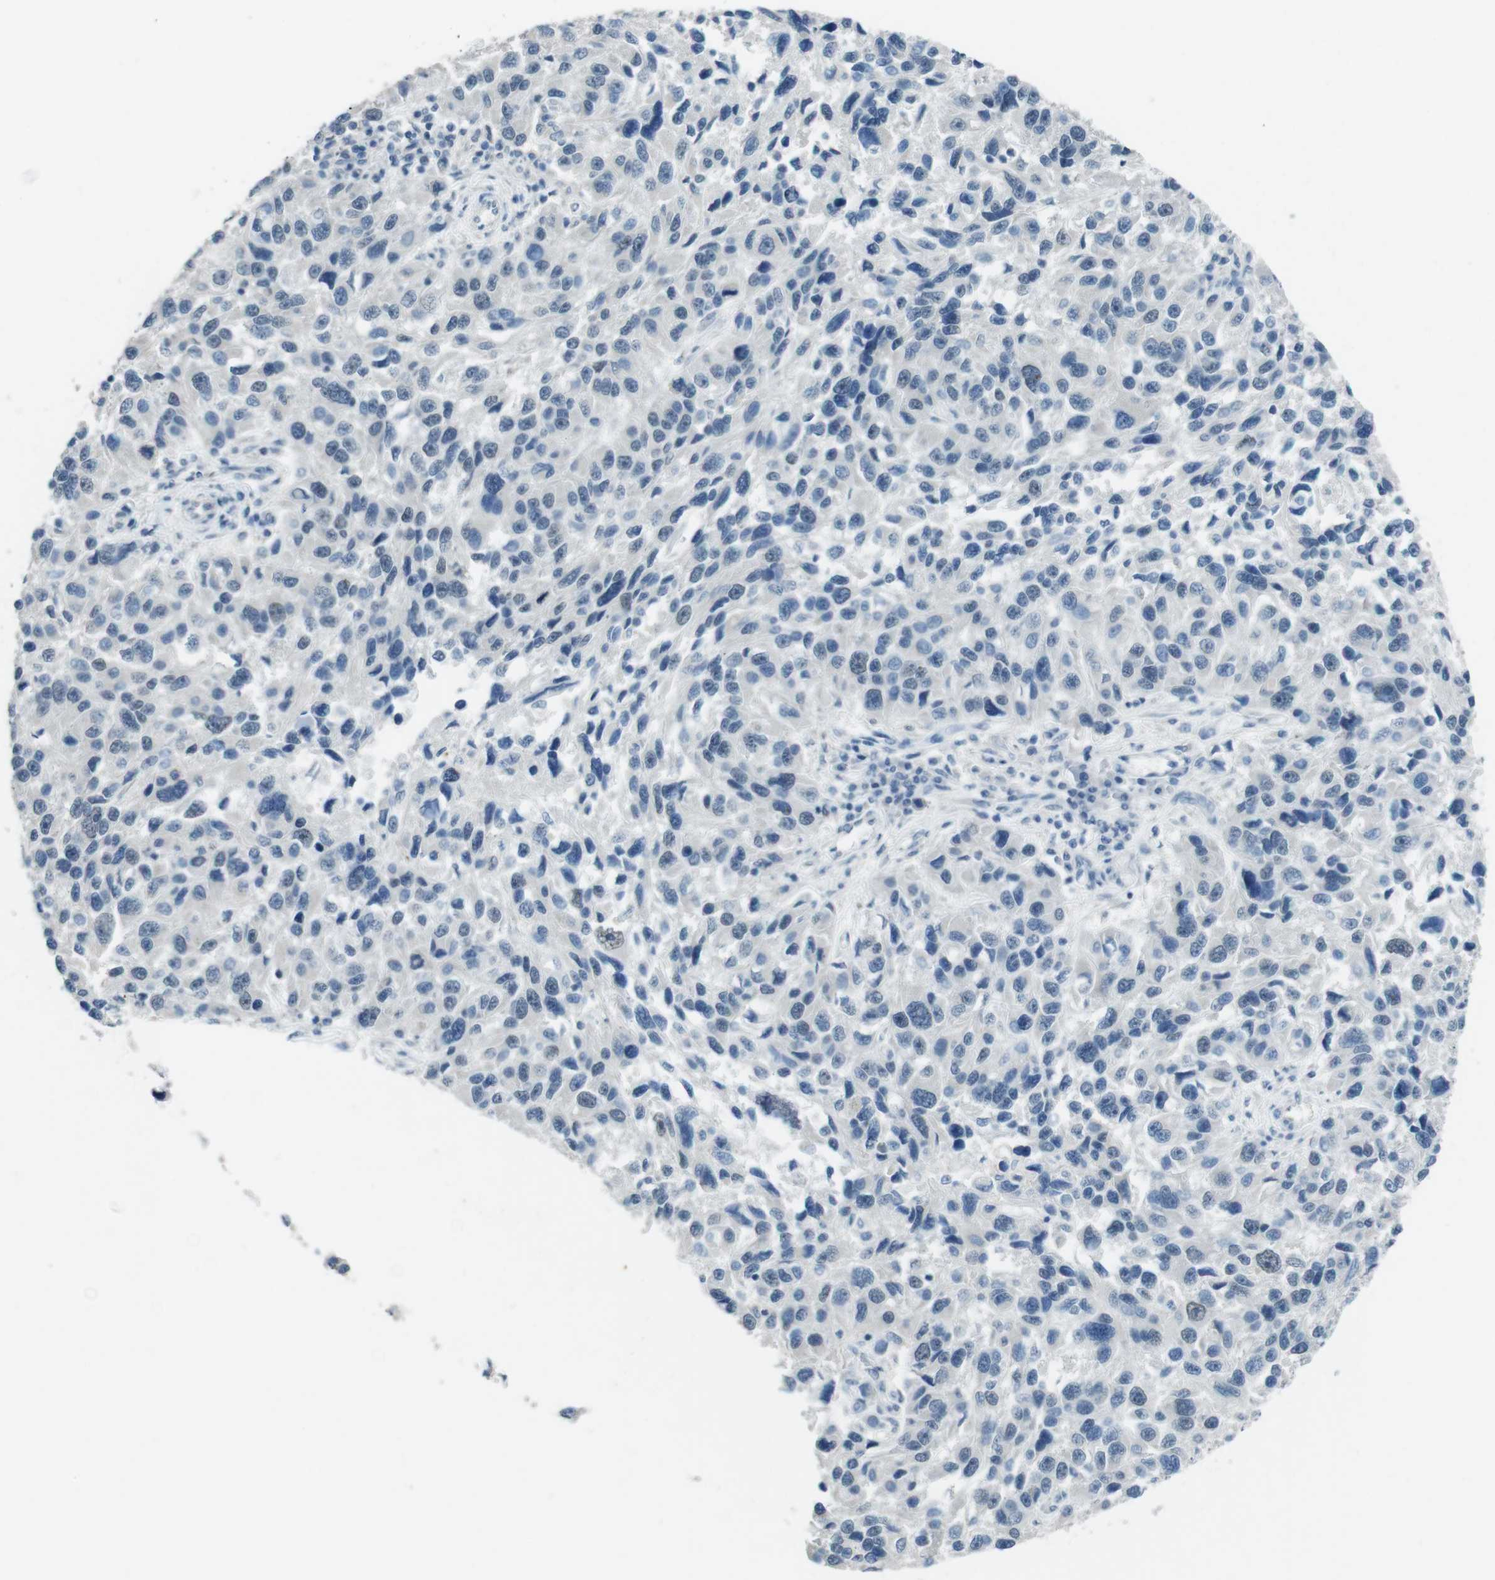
{"staining": {"intensity": "negative", "quantity": "none", "location": "none"}, "tissue": "melanoma", "cell_type": "Tumor cells", "image_type": "cancer", "snomed": [{"axis": "morphology", "description": "Malignant melanoma, NOS"}, {"axis": "topography", "description": "Skin"}], "caption": "Malignant melanoma was stained to show a protein in brown. There is no significant positivity in tumor cells.", "gene": "ENTPD7", "patient": {"sex": "male", "age": 53}}